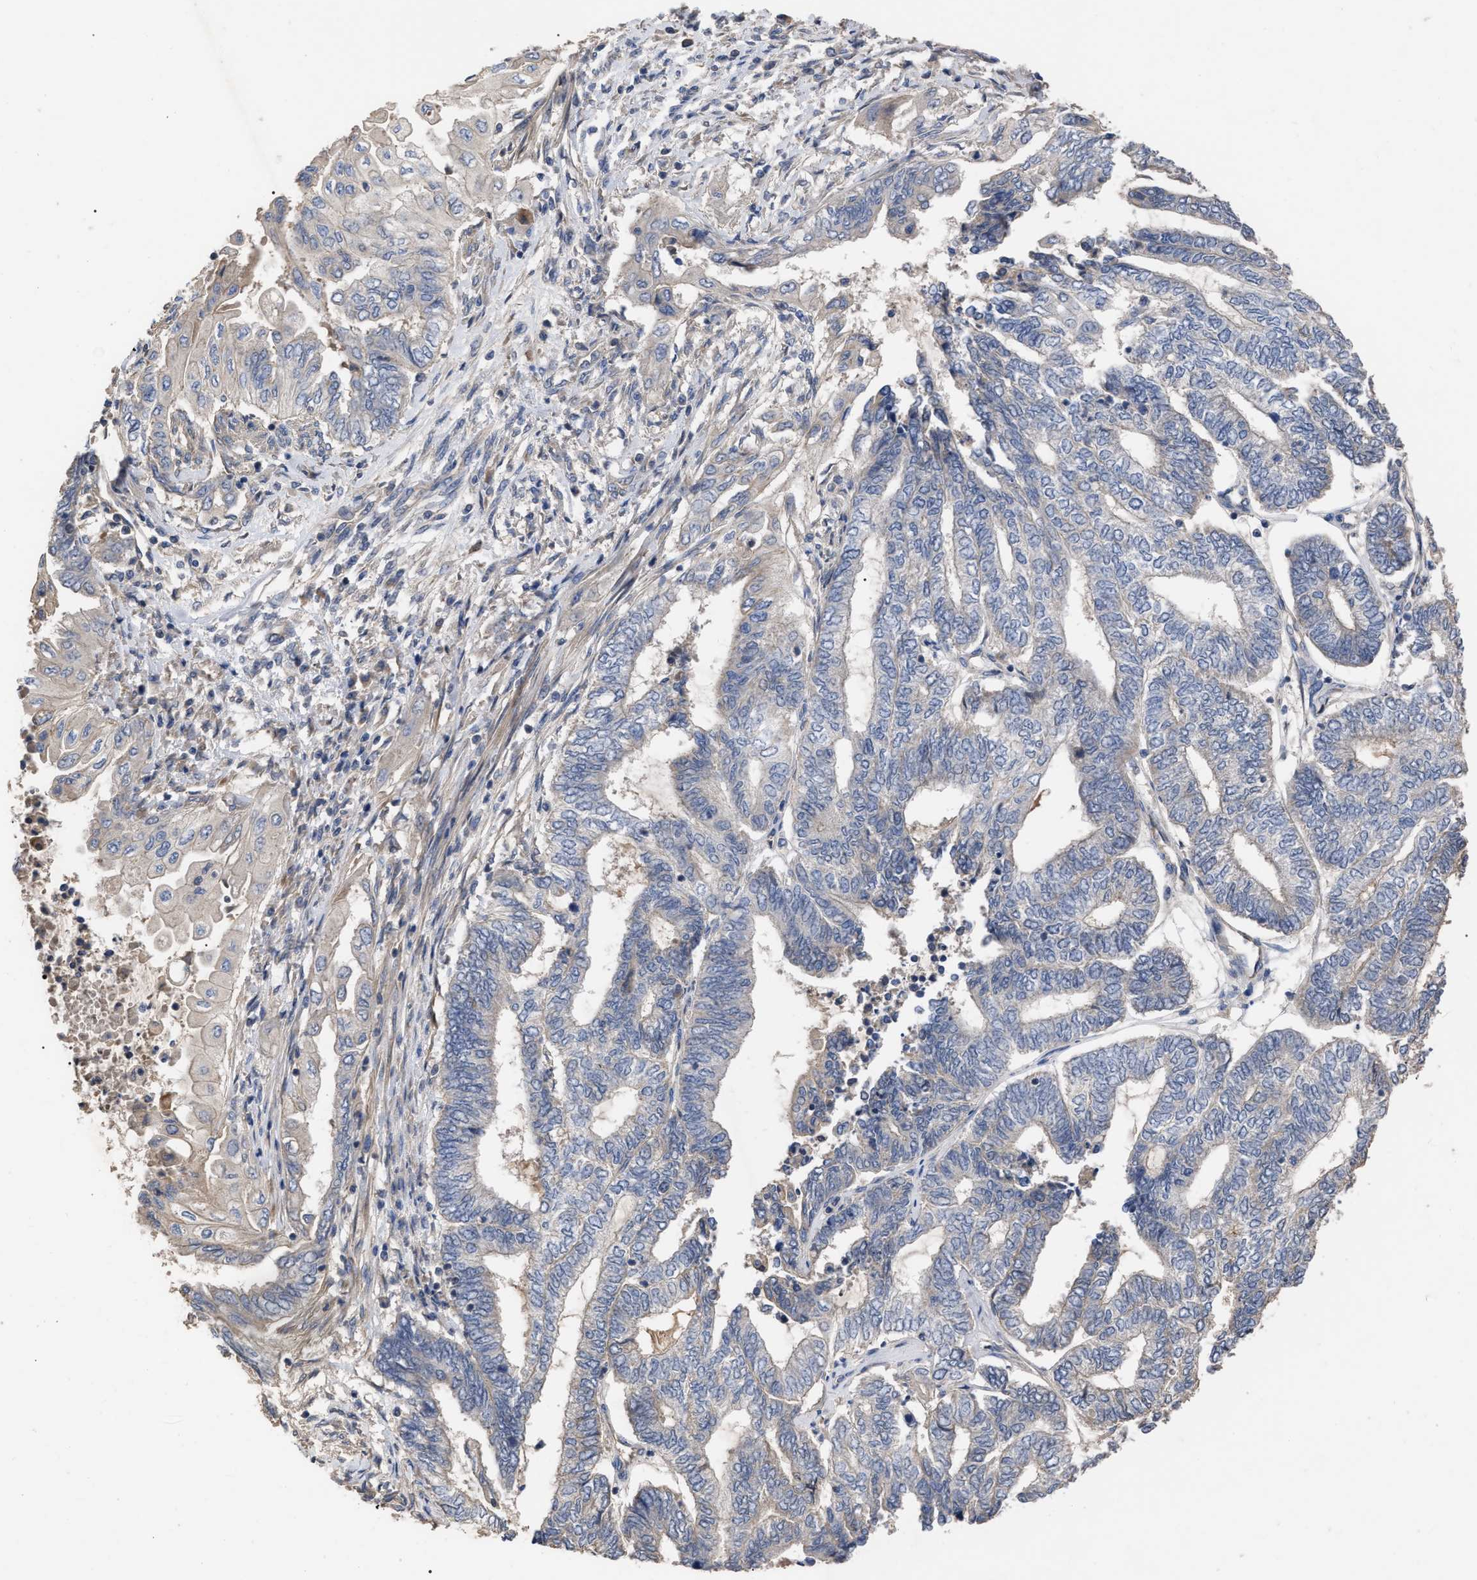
{"staining": {"intensity": "negative", "quantity": "none", "location": "none"}, "tissue": "endometrial cancer", "cell_type": "Tumor cells", "image_type": "cancer", "snomed": [{"axis": "morphology", "description": "Adenocarcinoma, NOS"}, {"axis": "topography", "description": "Uterus"}, {"axis": "topography", "description": "Endometrium"}], "caption": "Human endometrial adenocarcinoma stained for a protein using immunohistochemistry (IHC) shows no positivity in tumor cells.", "gene": "BTN2A1", "patient": {"sex": "female", "age": 70}}